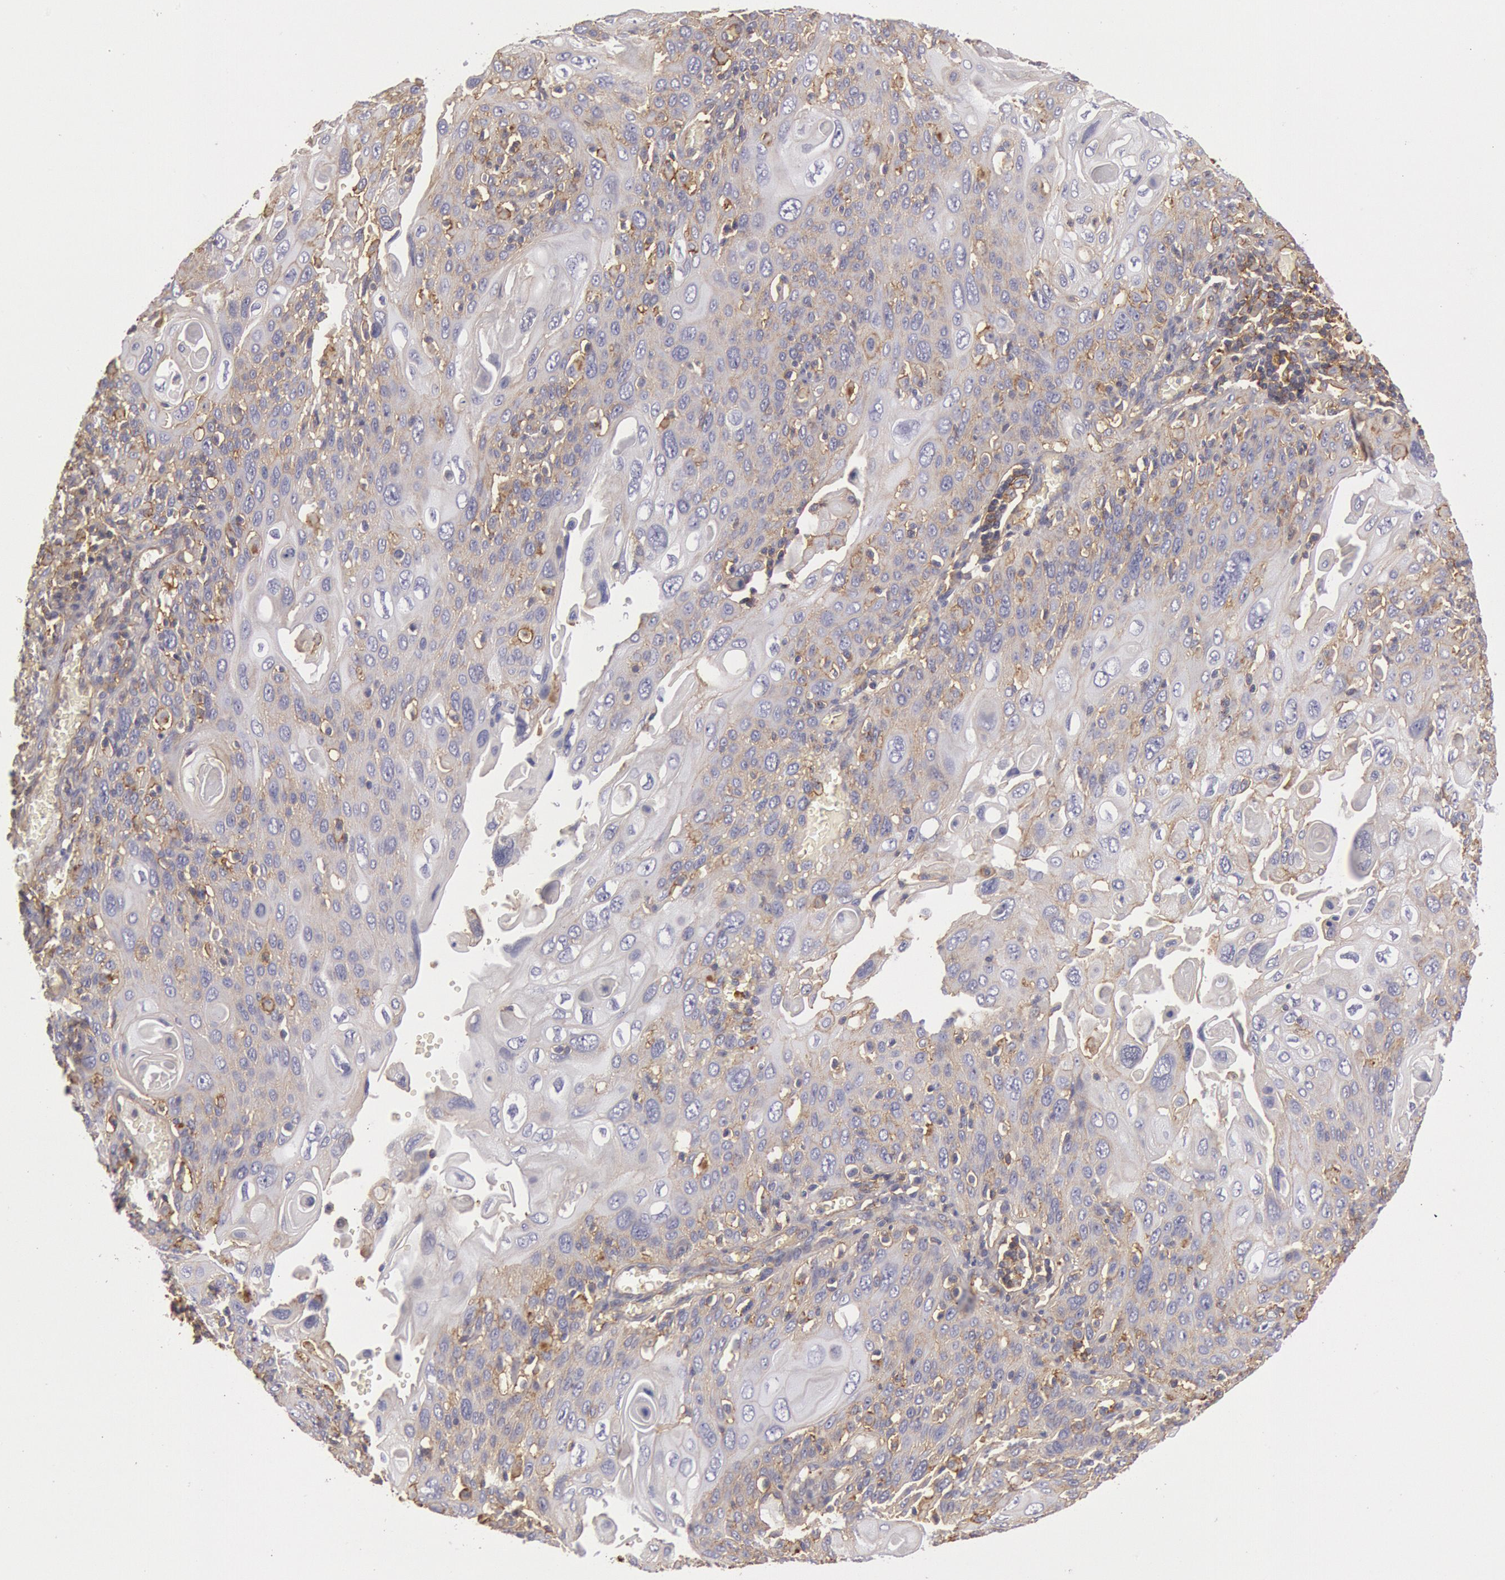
{"staining": {"intensity": "weak", "quantity": "25%-75%", "location": "cytoplasmic/membranous"}, "tissue": "cervical cancer", "cell_type": "Tumor cells", "image_type": "cancer", "snomed": [{"axis": "morphology", "description": "Squamous cell carcinoma, NOS"}, {"axis": "topography", "description": "Cervix"}], "caption": "A histopathology image of human cervical cancer stained for a protein exhibits weak cytoplasmic/membranous brown staining in tumor cells.", "gene": "SNAP23", "patient": {"sex": "female", "age": 54}}